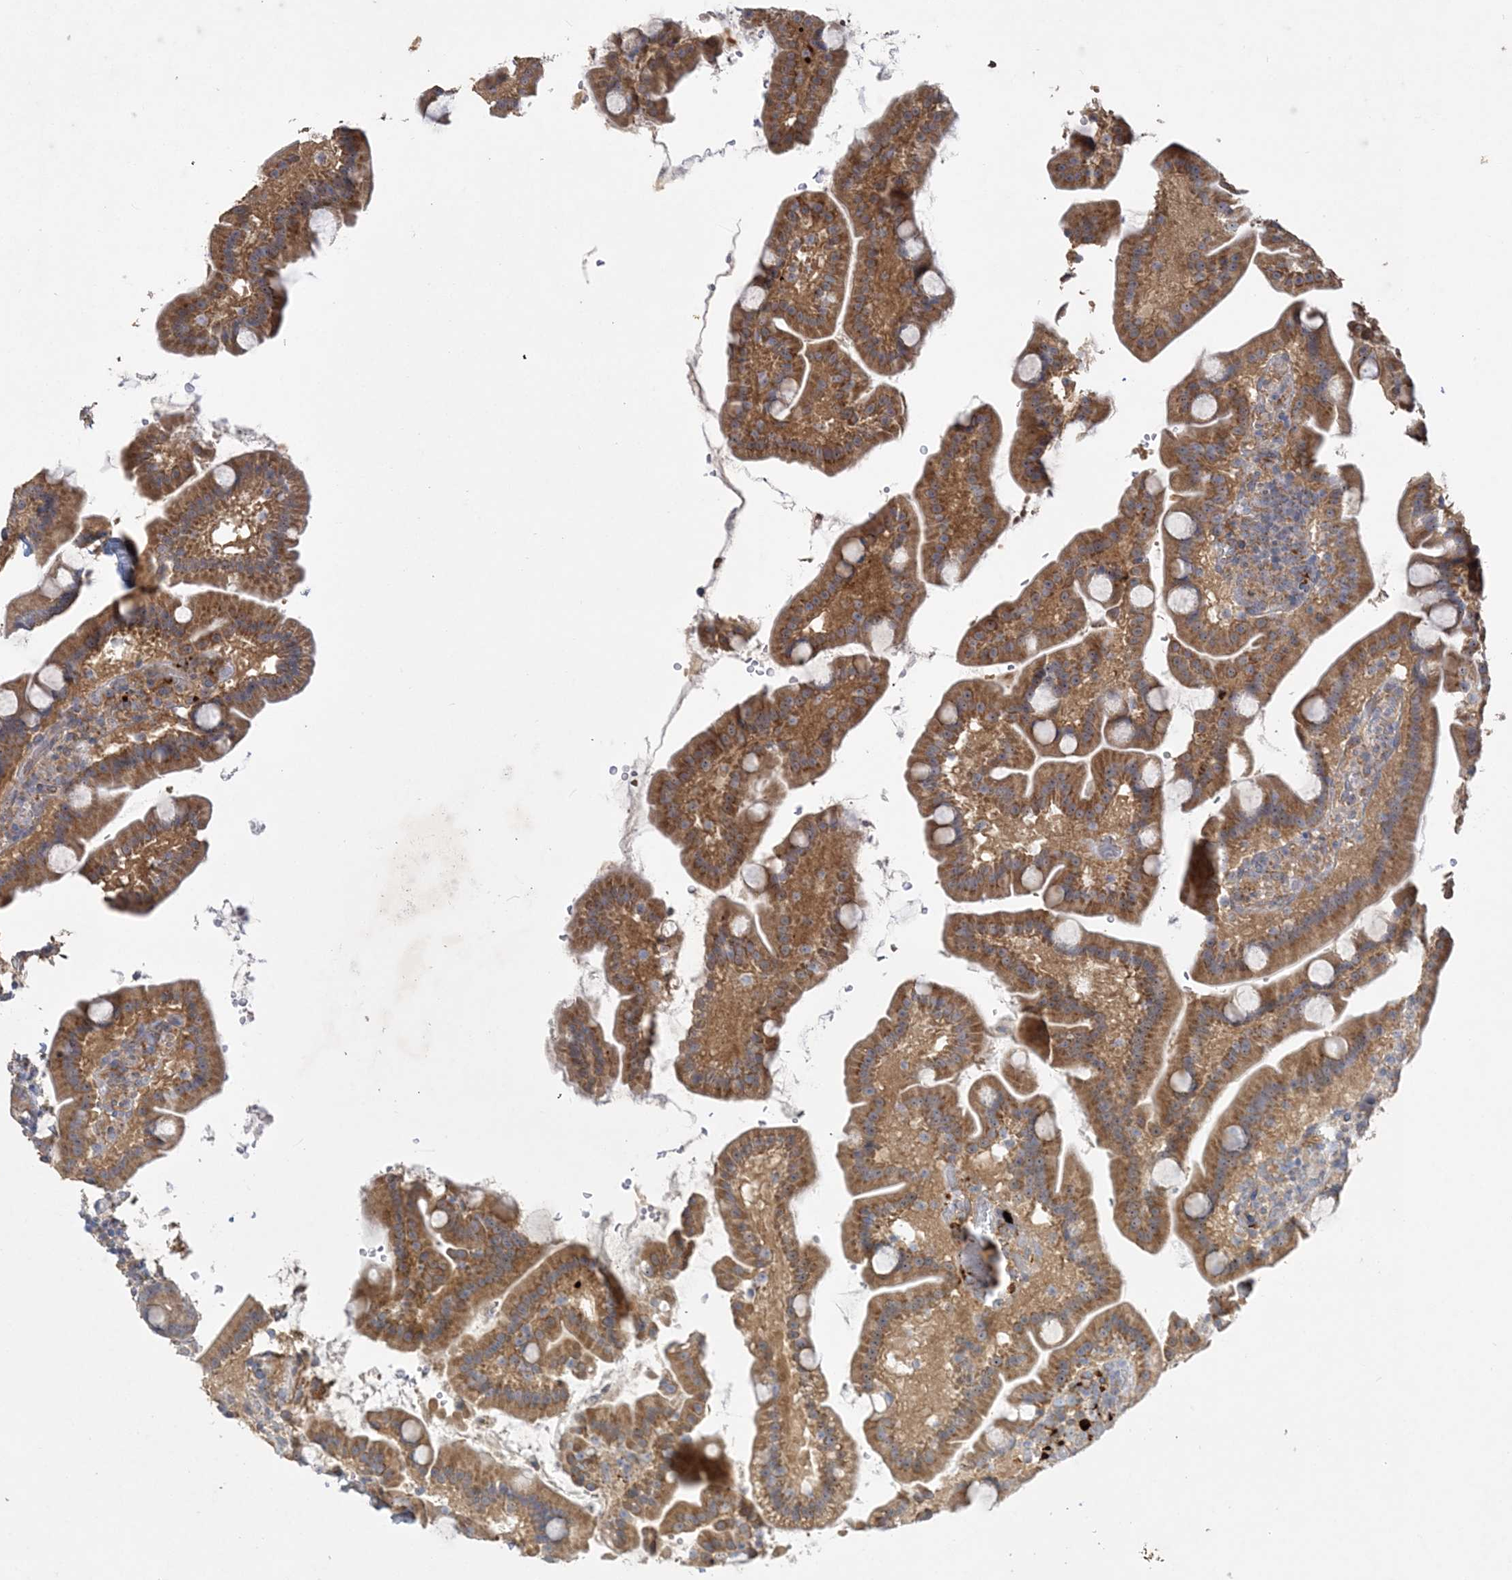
{"staining": {"intensity": "moderate", "quantity": ">75%", "location": "cytoplasmic/membranous"}, "tissue": "duodenum", "cell_type": "Glandular cells", "image_type": "normal", "snomed": [{"axis": "morphology", "description": "Normal tissue, NOS"}, {"axis": "topography", "description": "Duodenum"}], "caption": "About >75% of glandular cells in unremarkable duodenum show moderate cytoplasmic/membranous protein positivity as visualized by brown immunohistochemical staining.", "gene": "FEZ2", "patient": {"sex": "male", "age": 55}}